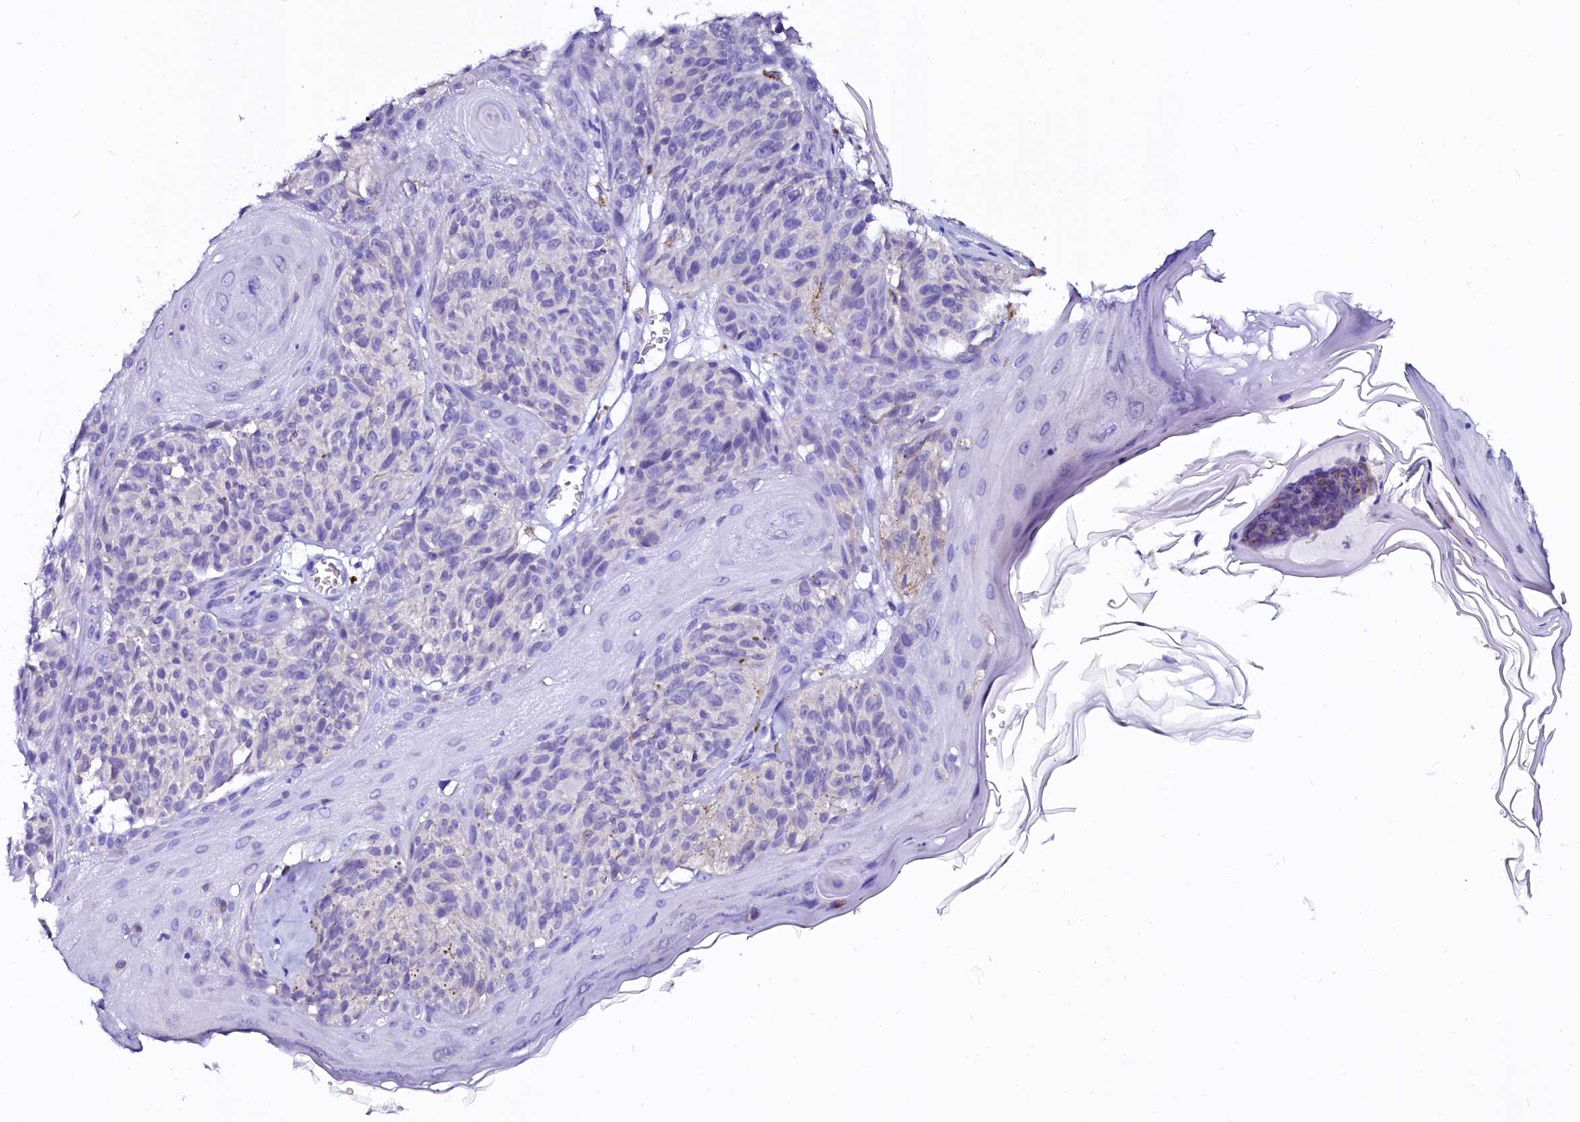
{"staining": {"intensity": "negative", "quantity": "none", "location": "none"}, "tissue": "melanoma", "cell_type": "Tumor cells", "image_type": "cancer", "snomed": [{"axis": "morphology", "description": "Malignant melanoma, NOS"}, {"axis": "topography", "description": "Skin"}], "caption": "Tumor cells are negative for protein expression in human malignant melanoma. Brightfield microscopy of IHC stained with DAB (brown) and hematoxylin (blue), captured at high magnification.", "gene": "SORD", "patient": {"sex": "male", "age": 83}}